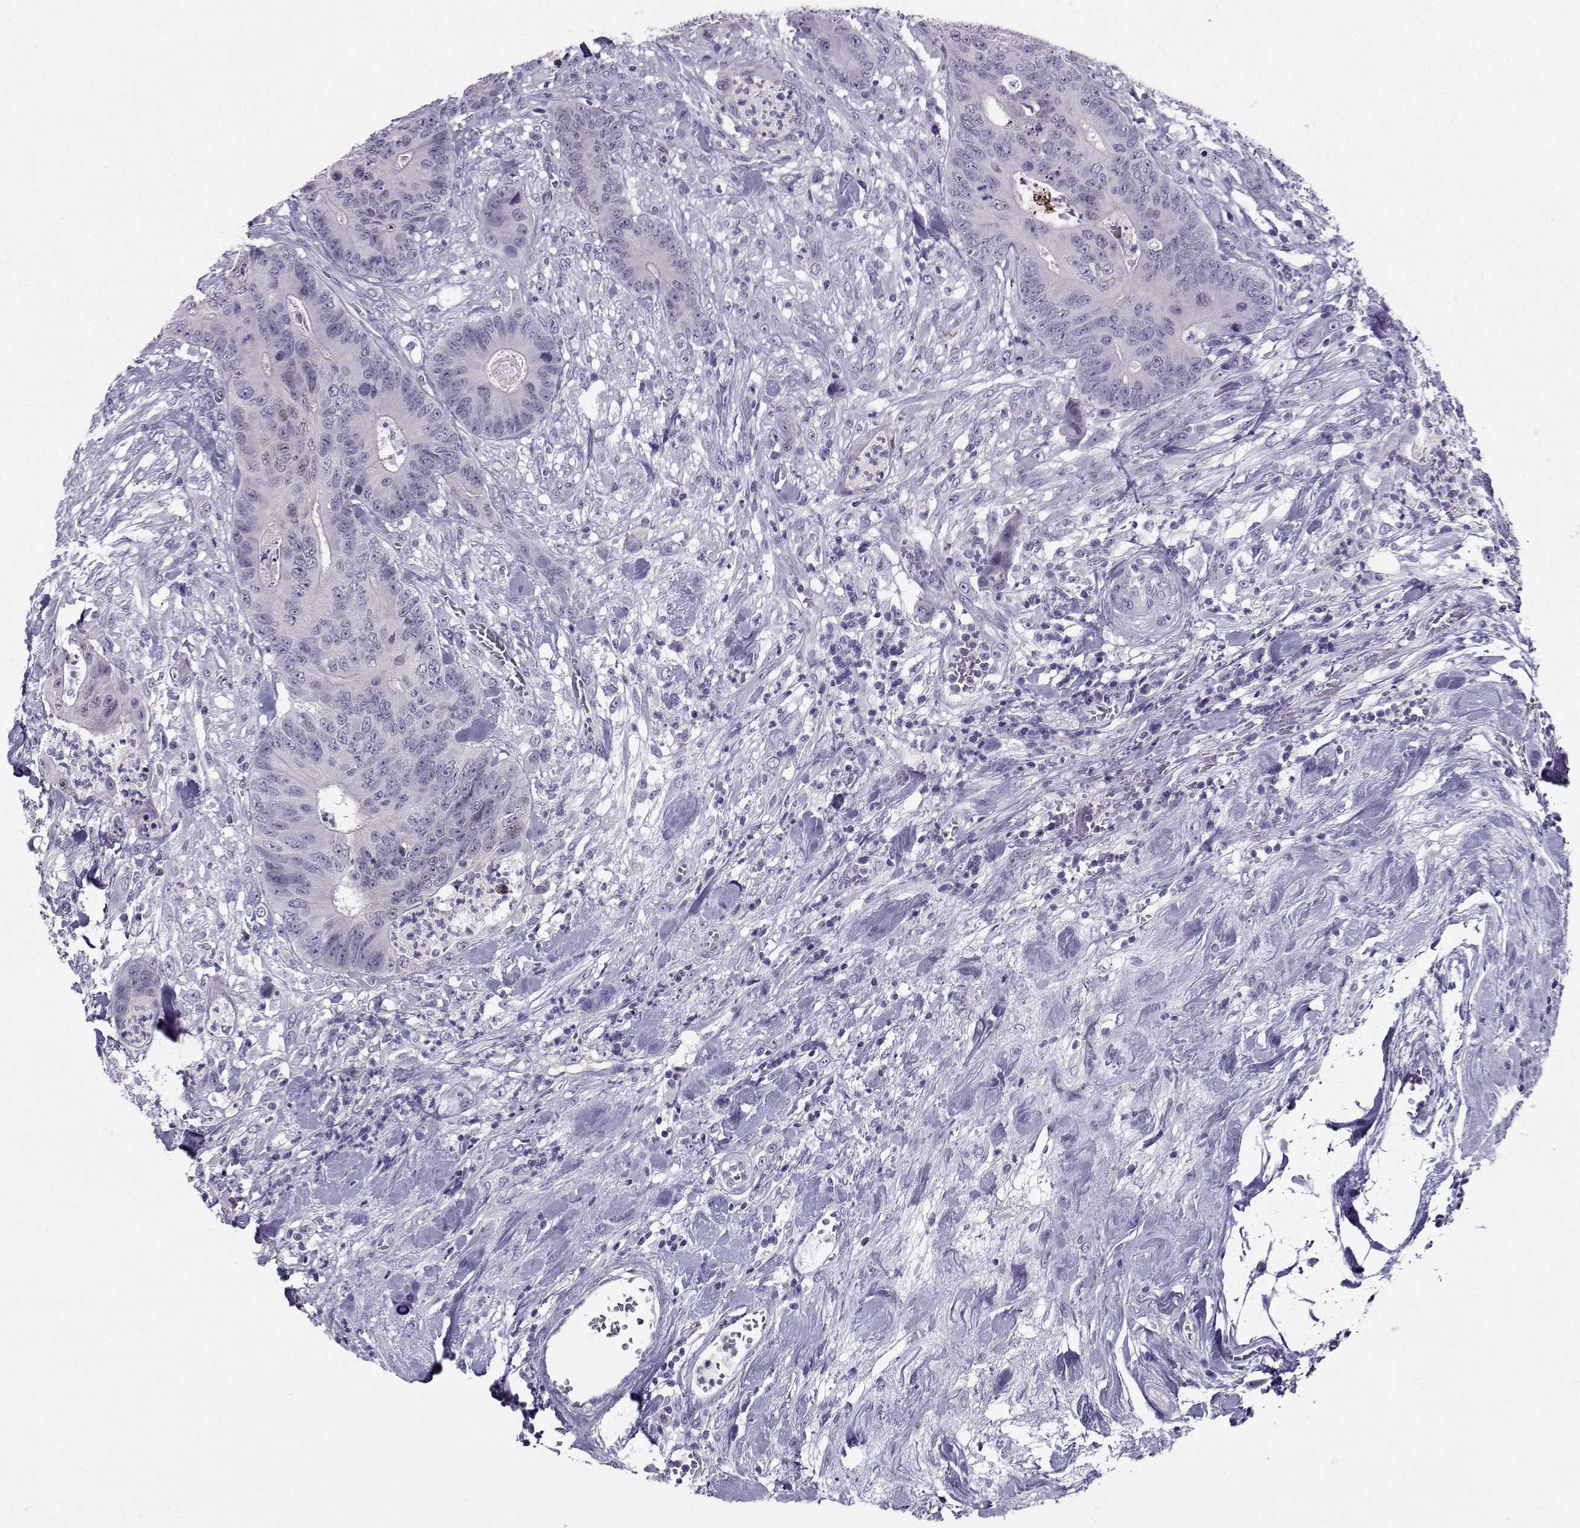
{"staining": {"intensity": "weak", "quantity": "<25%", "location": "nuclear"}, "tissue": "colorectal cancer", "cell_type": "Tumor cells", "image_type": "cancer", "snomed": [{"axis": "morphology", "description": "Adenocarcinoma, NOS"}, {"axis": "topography", "description": "Colon"}], "caption": "The micrograph demonstrates no staining of tumor cells in colorectal cancer.", "gene": "PGK1", "patient": {"sex": "male", "age": 84}}